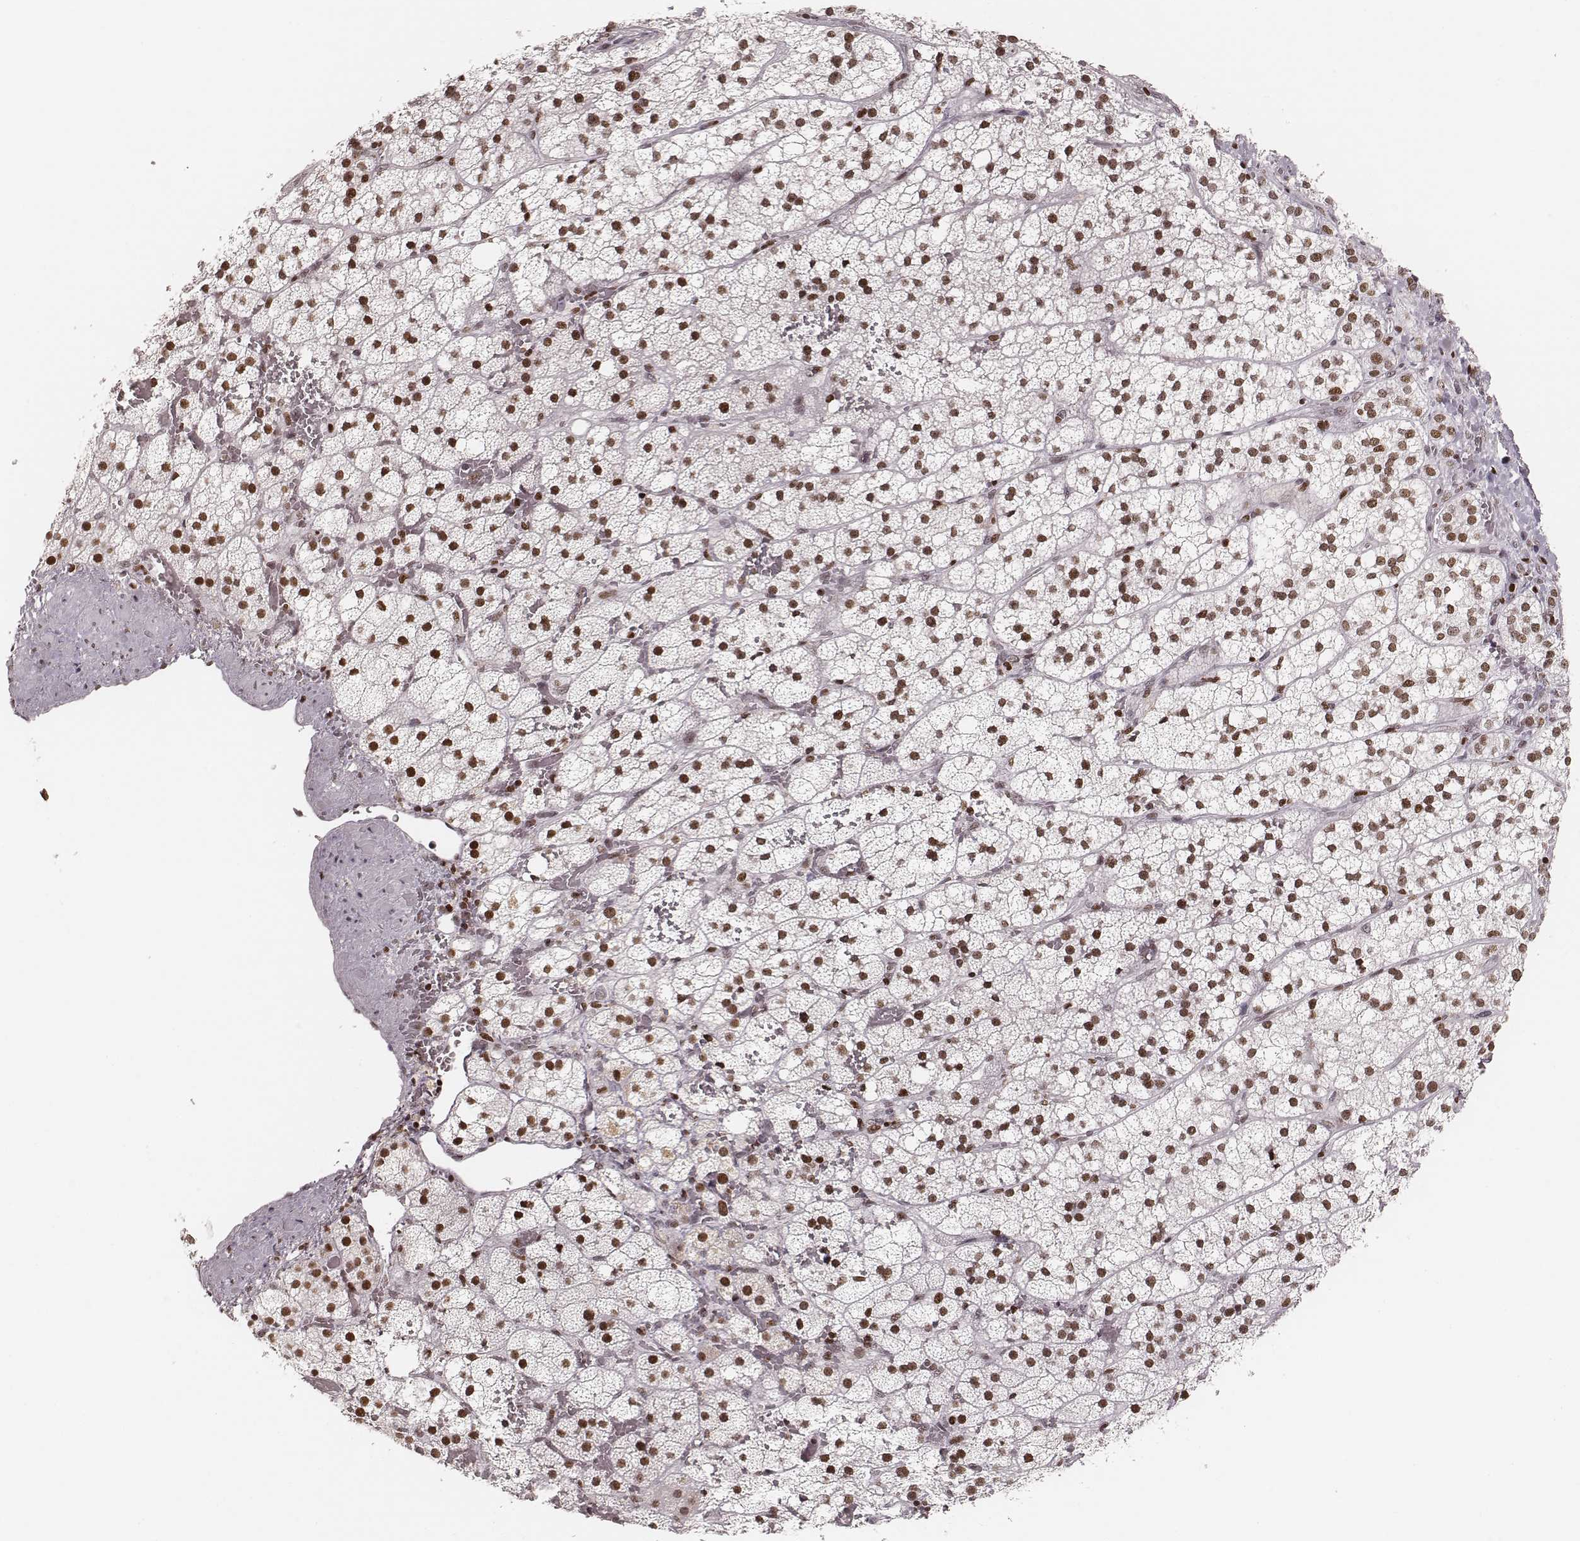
{"staining": {"intensity": "moderate", "quantity": ">75%", "location": "nuclear"}, "tissue": "adrenal gland", "cell_type": "Glandular cells", "image_type": "normal", "snomed": [{"axis": "morphology", "description": "Normal tissue, NOS"}, {"axis": "topography", "description": "Adrenal gland"}], "caption": "The micrograph reveals immunohistochemical staining of benign adrenal gland. There is moderate nuclear positivity is seen in approximately >75% of glandular cells.", "gene": "PARP1", "patient": {"sex": "male", "age": 53}}